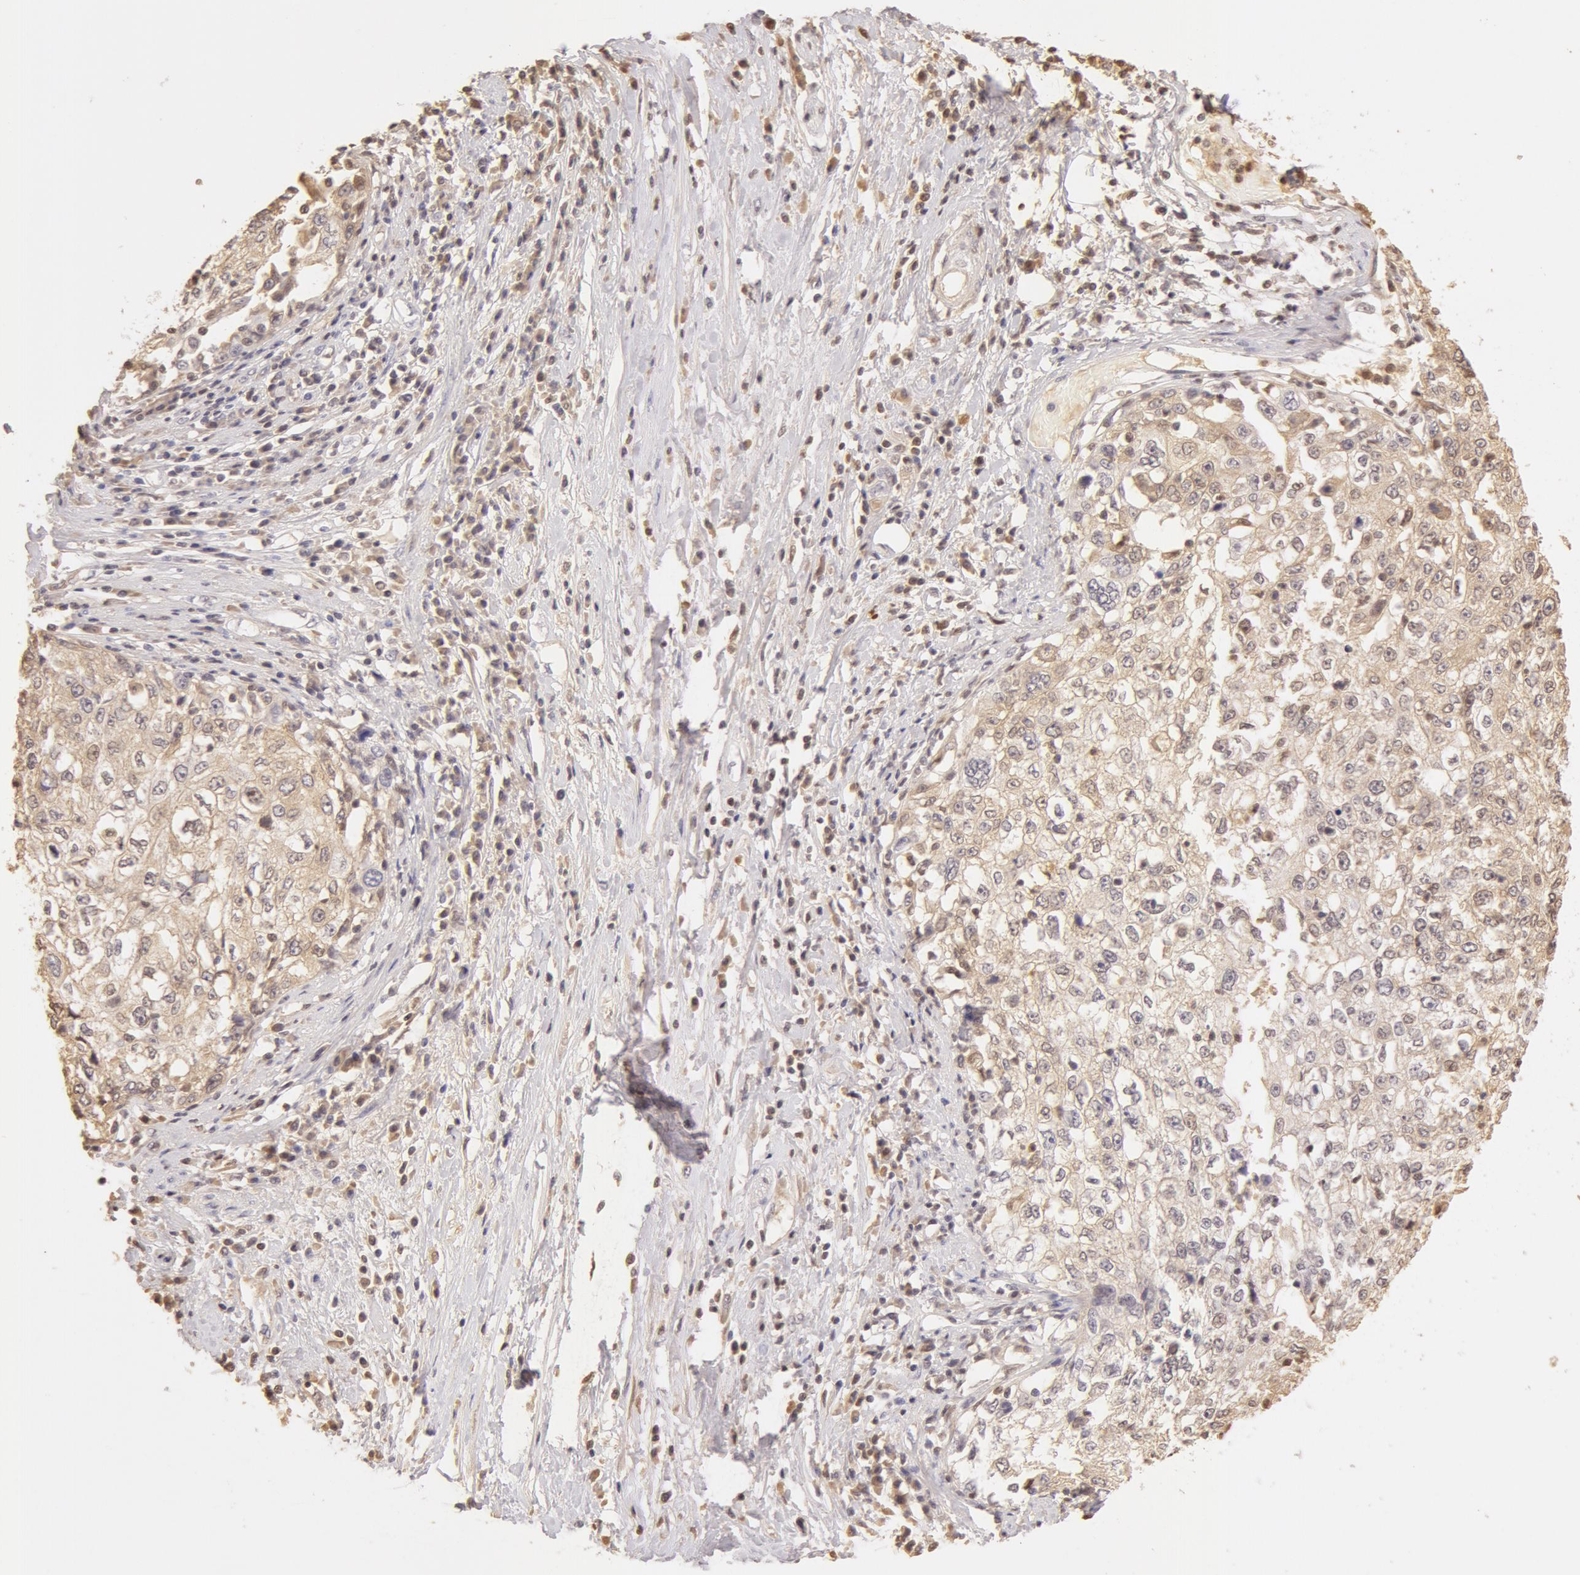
{"staining": {"intensity": "weak", "quantity": "25%-75%", "location": "cytoplasmic/membranous"}, "tissue": "cervical cancer", "cell_type": "Tumor cells", "image_type": "cancer", "snomed": [{"axis": "morphology", "description": "Squamous cell carcinoma, NOS"}, {"axis": "topography", "description": "Cervix"}], "caption": "IHC photomicrograph of neoplastic tissue: human cervical cancer stained using immunohistochemistry exhibits low levels of weak protein expression localized specifically in the cytoplasmic/membranous of tumor cells, appearing as a cytoplasmic/membranous brown color.", "gene": "AHSG", "patient": {"sex": "female", "age": 57}}